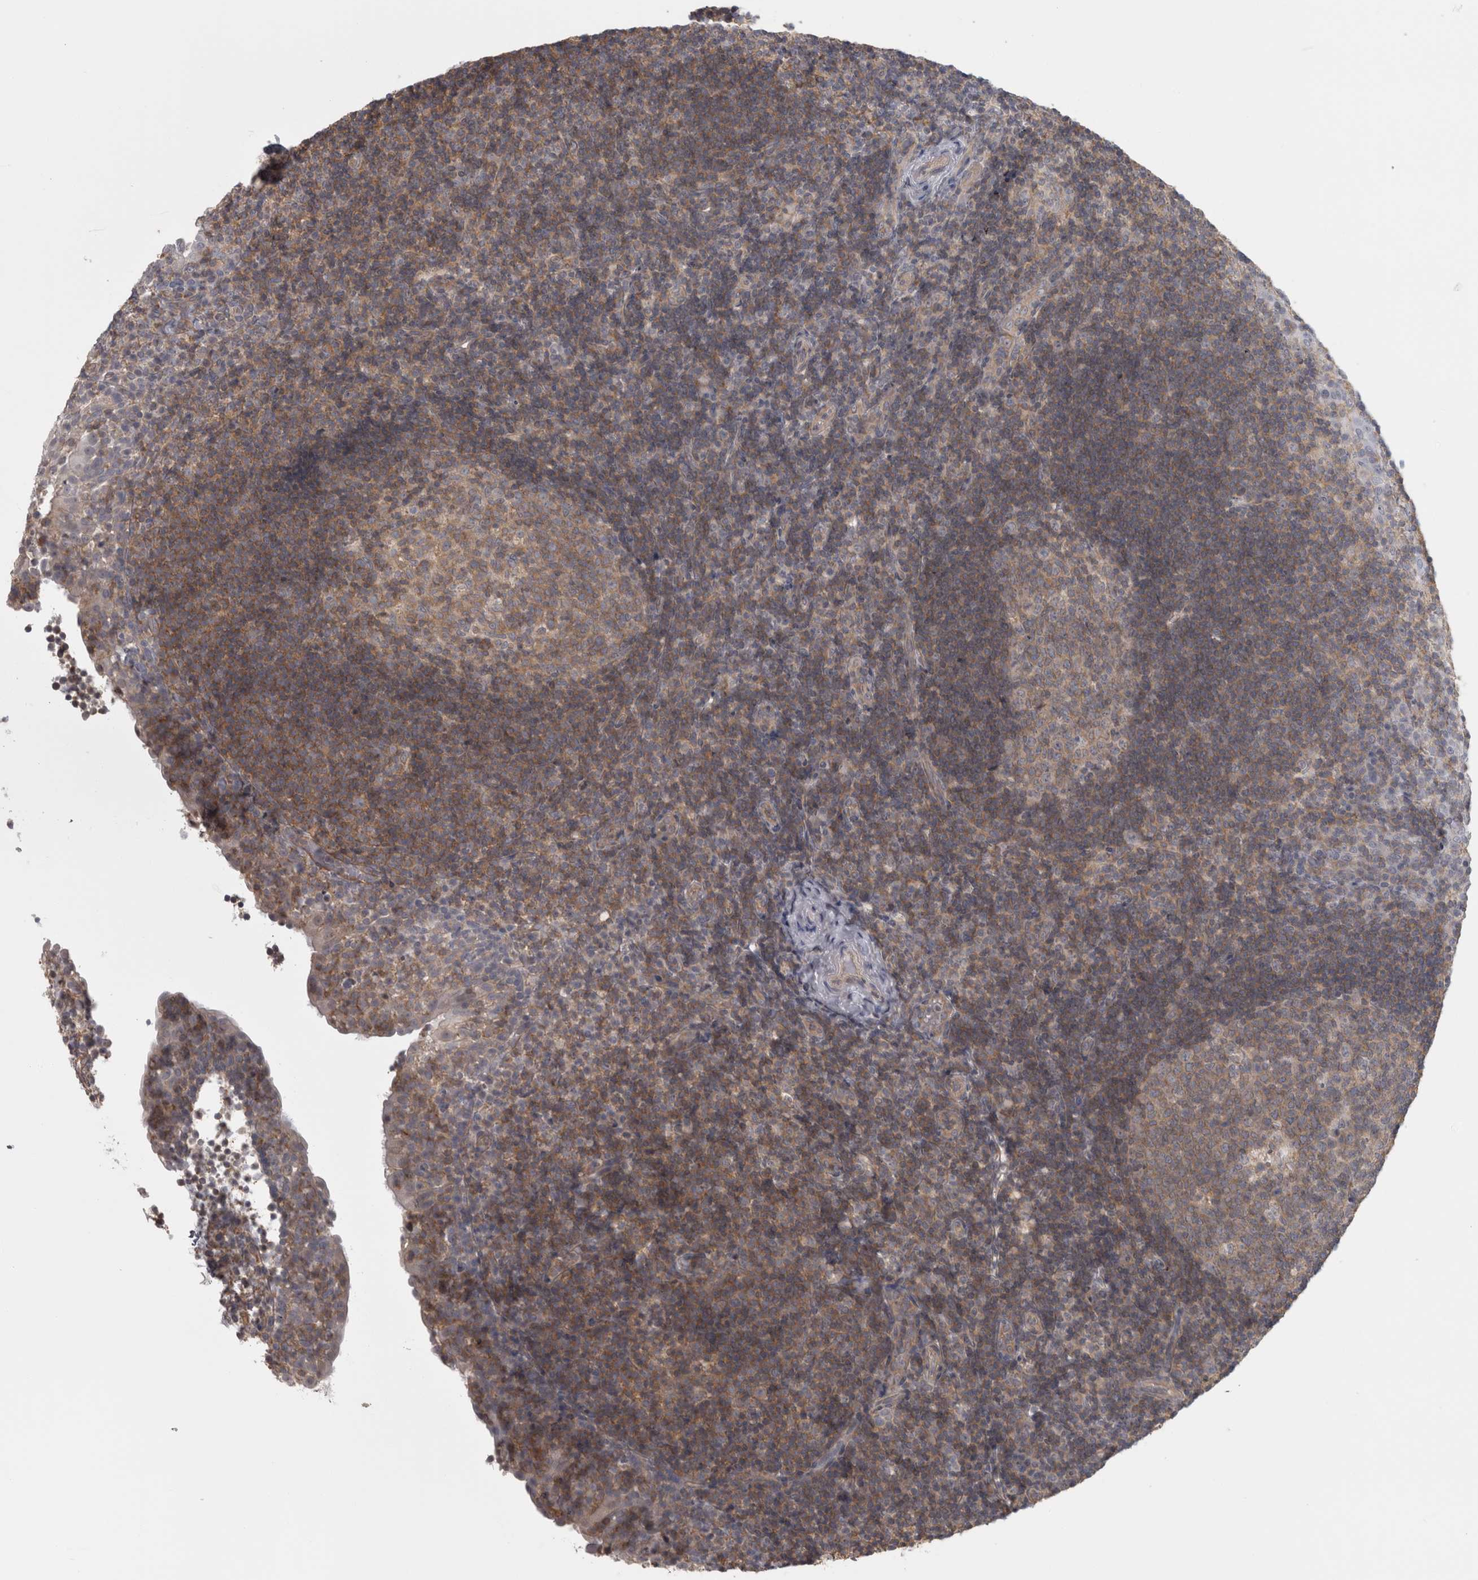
{"staining": {"intensity": "weak", "quantity": ">75%", "location": "cytoplasmic/membranous"}, "tissue": "tonsil", "cell_type": "Germinal center cells", "image_type": "normal", "snomed": [{"axis": "morphology", "description": "Normal tissue, NOS"}, {"axis": "topography", "description": "Tonsil"}], "caption": "High-magnification brightfield microscopy of unremarkable tonsil stained with DAB (3,3'-diaminobenzidine) (brown) and counterstained with hematoxylin (blue). germinal center cells exhibit weak cytoplasmic/membranous staining is seen in approximately>75% of cells.", "gene": "PPP1R12B", "patient": {"sex": "female", "age": 40}}